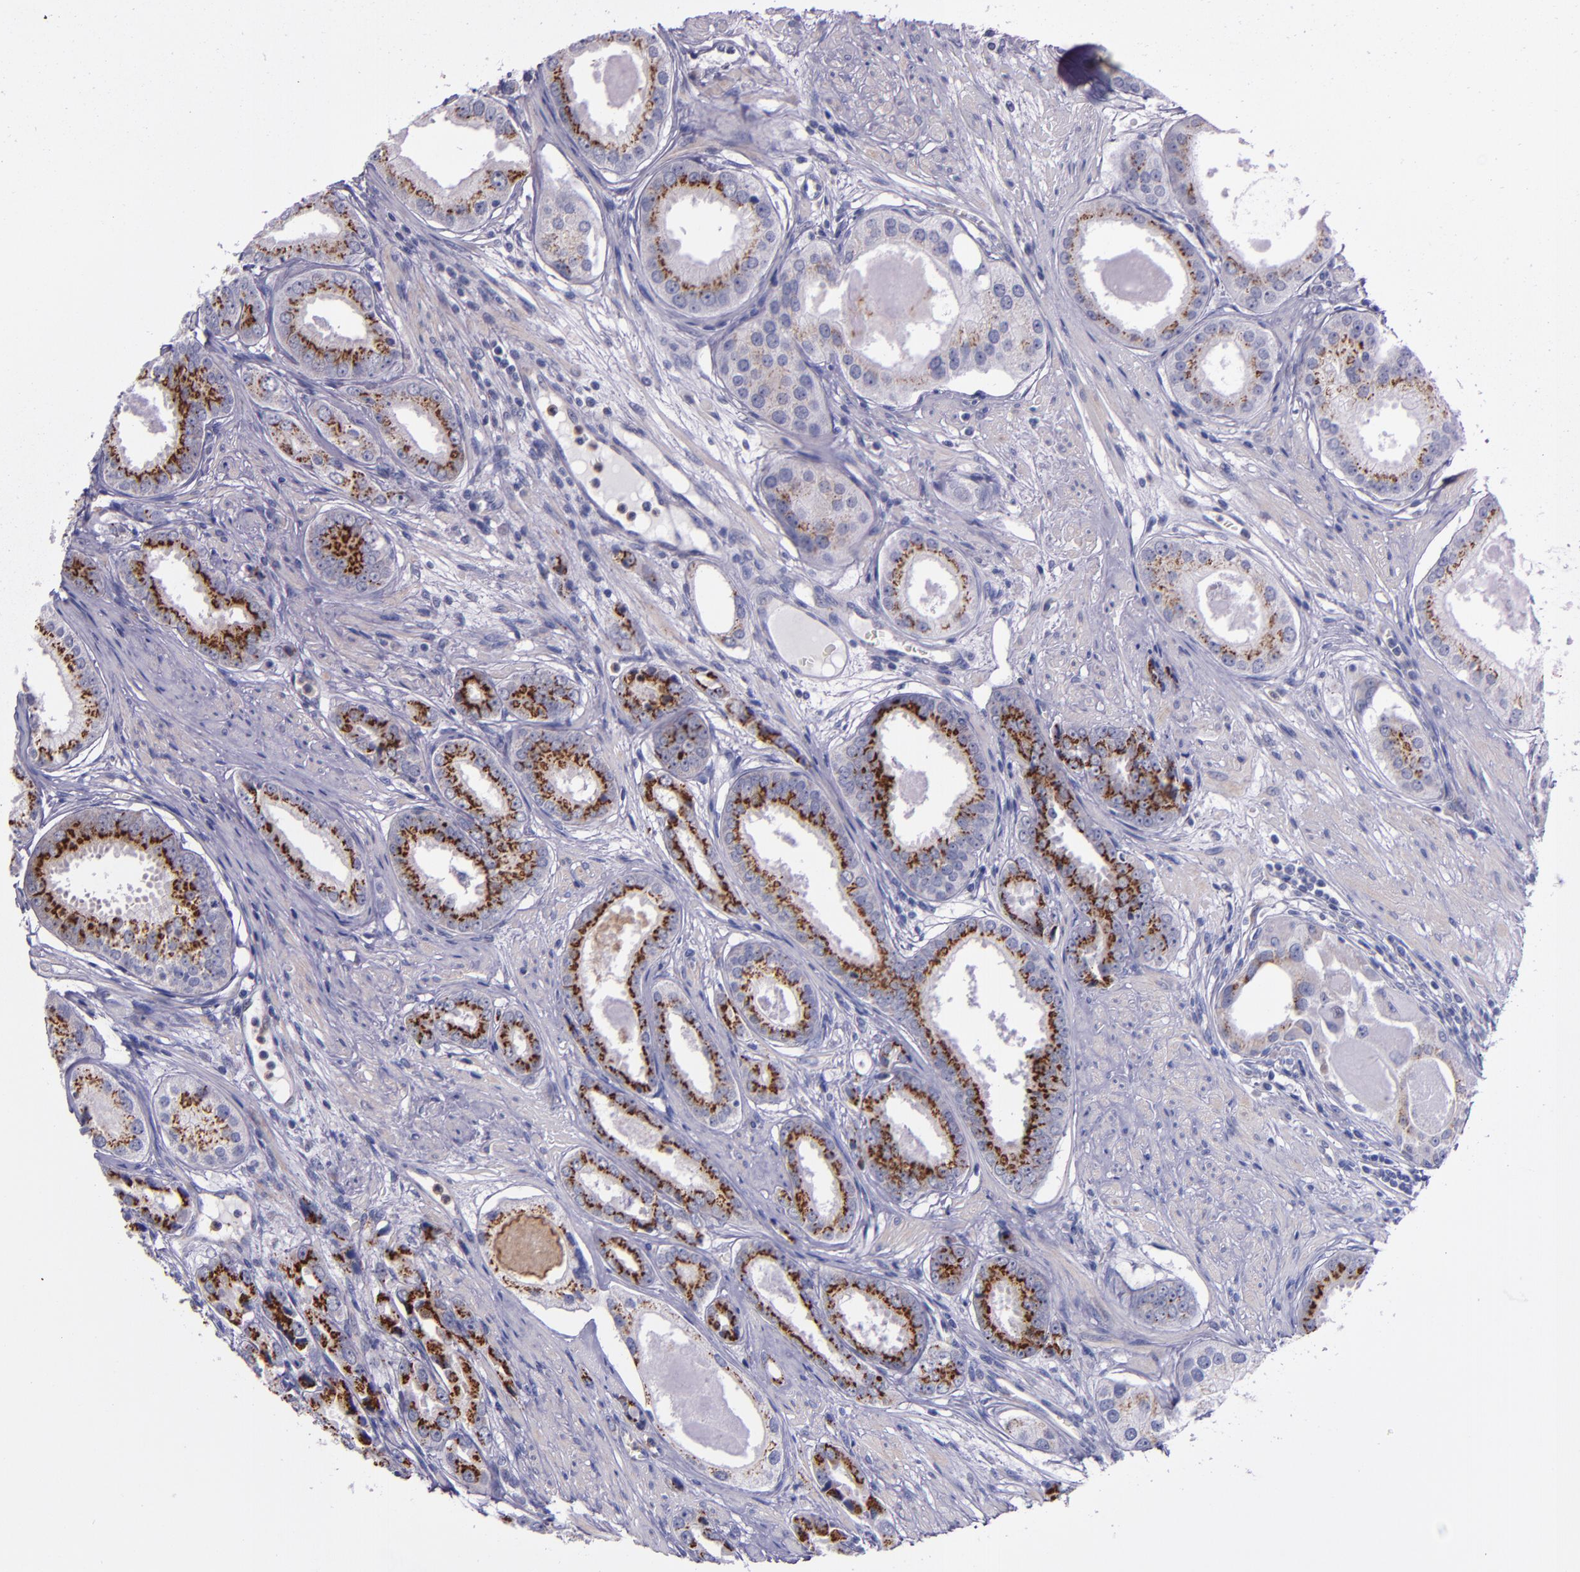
{"staining": {"intensity": "strong", "quantity": ">75%", "location": "cytoplasmic/membranous"}, "tissue": "prostate cancer", "cell_type": "Tumor cells", "image_type": "cancer", "snomed": [{"axis": "morphology", "description": "Adenocarcinoma, Medium grade"}, {"axis": "topography", "description": "Prostate"}], "caption": "Medium-grade adenocarcinoma (prostate) stained with immunohistochemistry displays strong cytoplasmic/membranous positivity in approximately >75% of tumor cells.", "gene": "RAB41", "patient": {"sex": "male", "age": 53}}